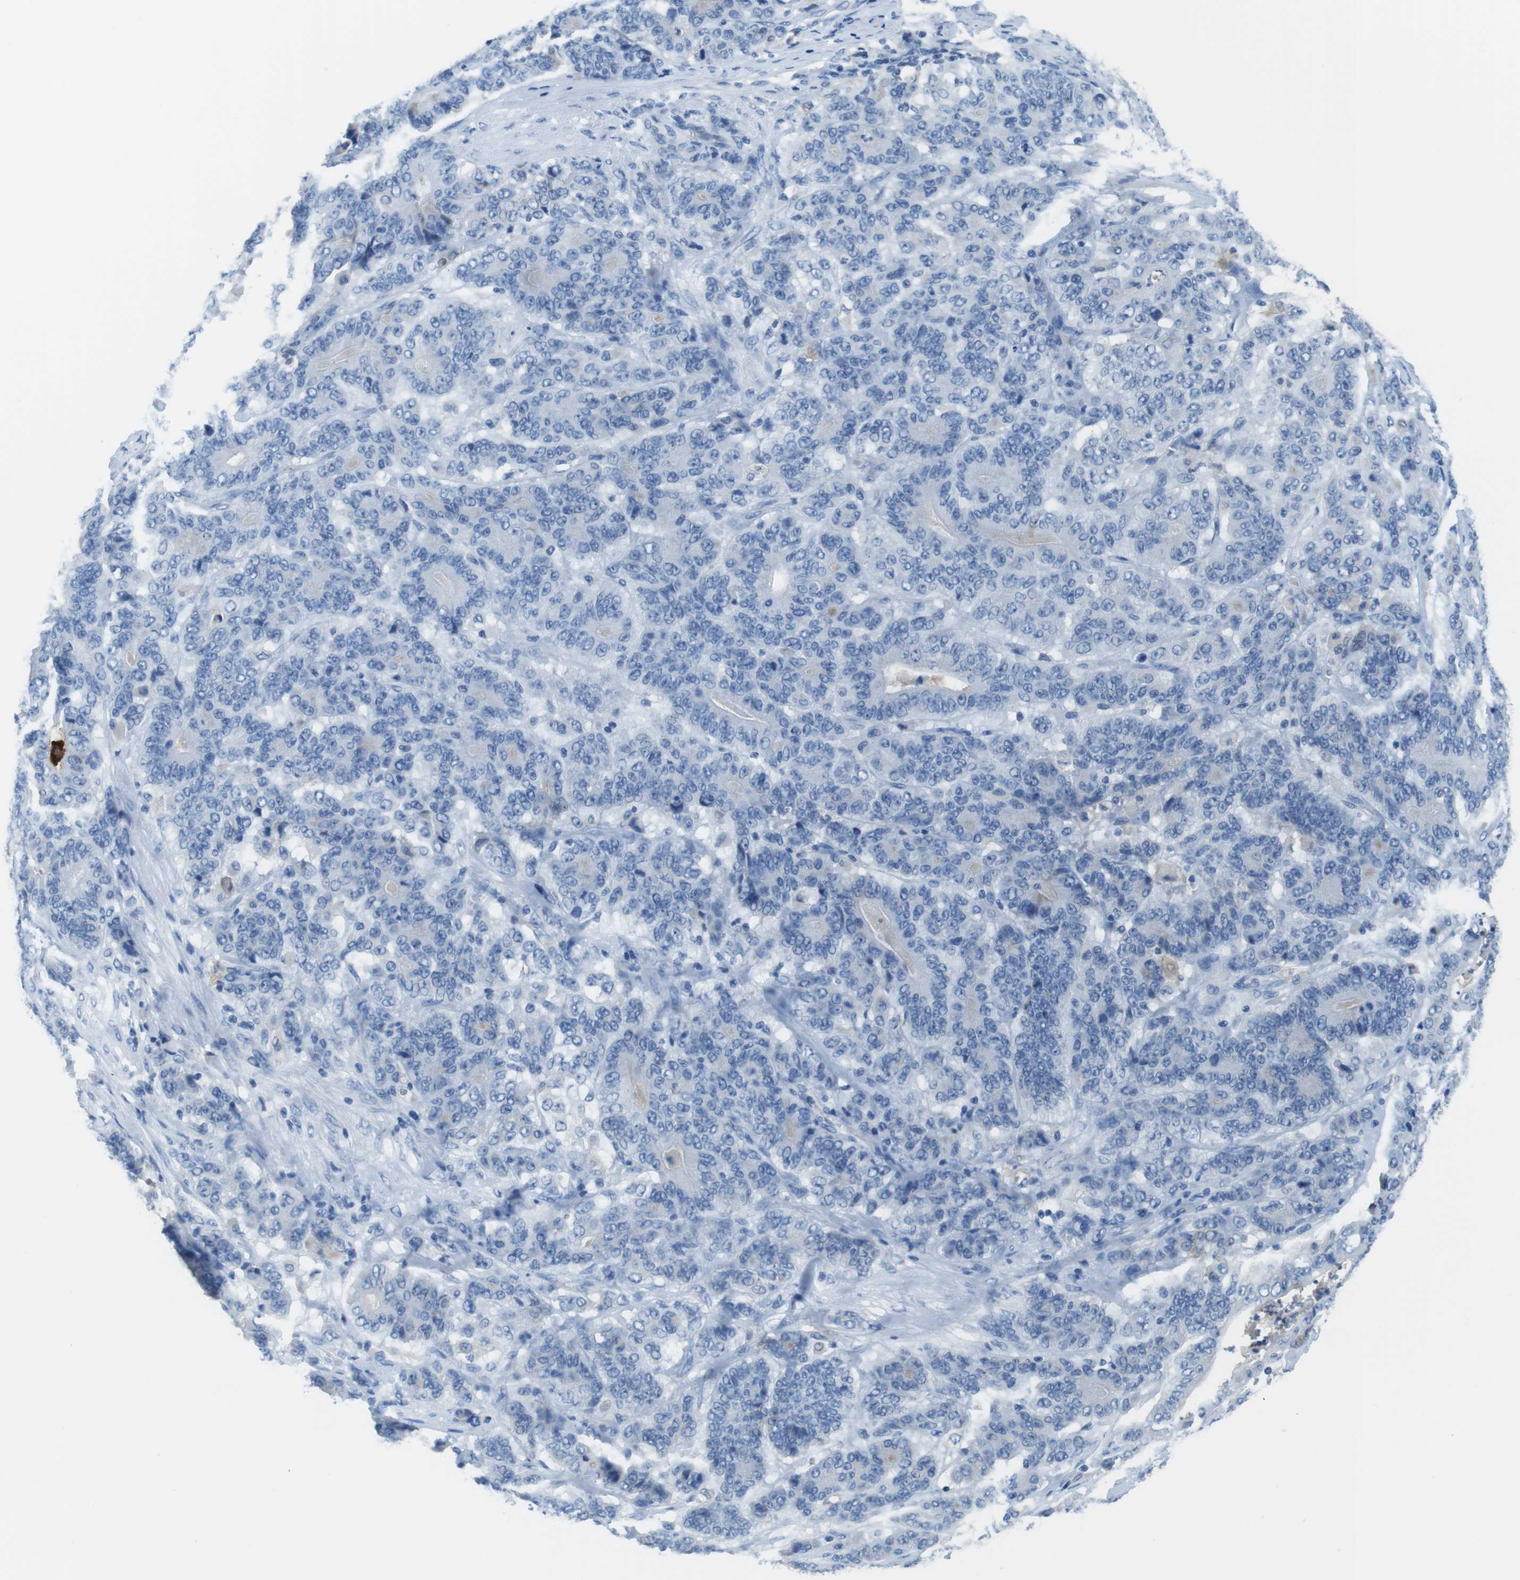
{"staining": {"intensity": "negative", "quantity": "none", "location": "none"}, "tissue": "stomach cancer", "cell_type": "Tumor cells", "image_type": "cancer", "snomed": [{"axis": "morphology", "description": "Adenocarcinoma, NOS"}, {"axis": "topography", "description": "Stomach"}], "caption": "Immunohistochemistry (IHC) histopathology image of human stomach adenocarcinoma stained for a protein (brown), which exhibits no positivity in tumor cells. Nuclei are stained in blue.", "gene": "TMPRSS15", "patient": {"sex": "female", "age": 73}}